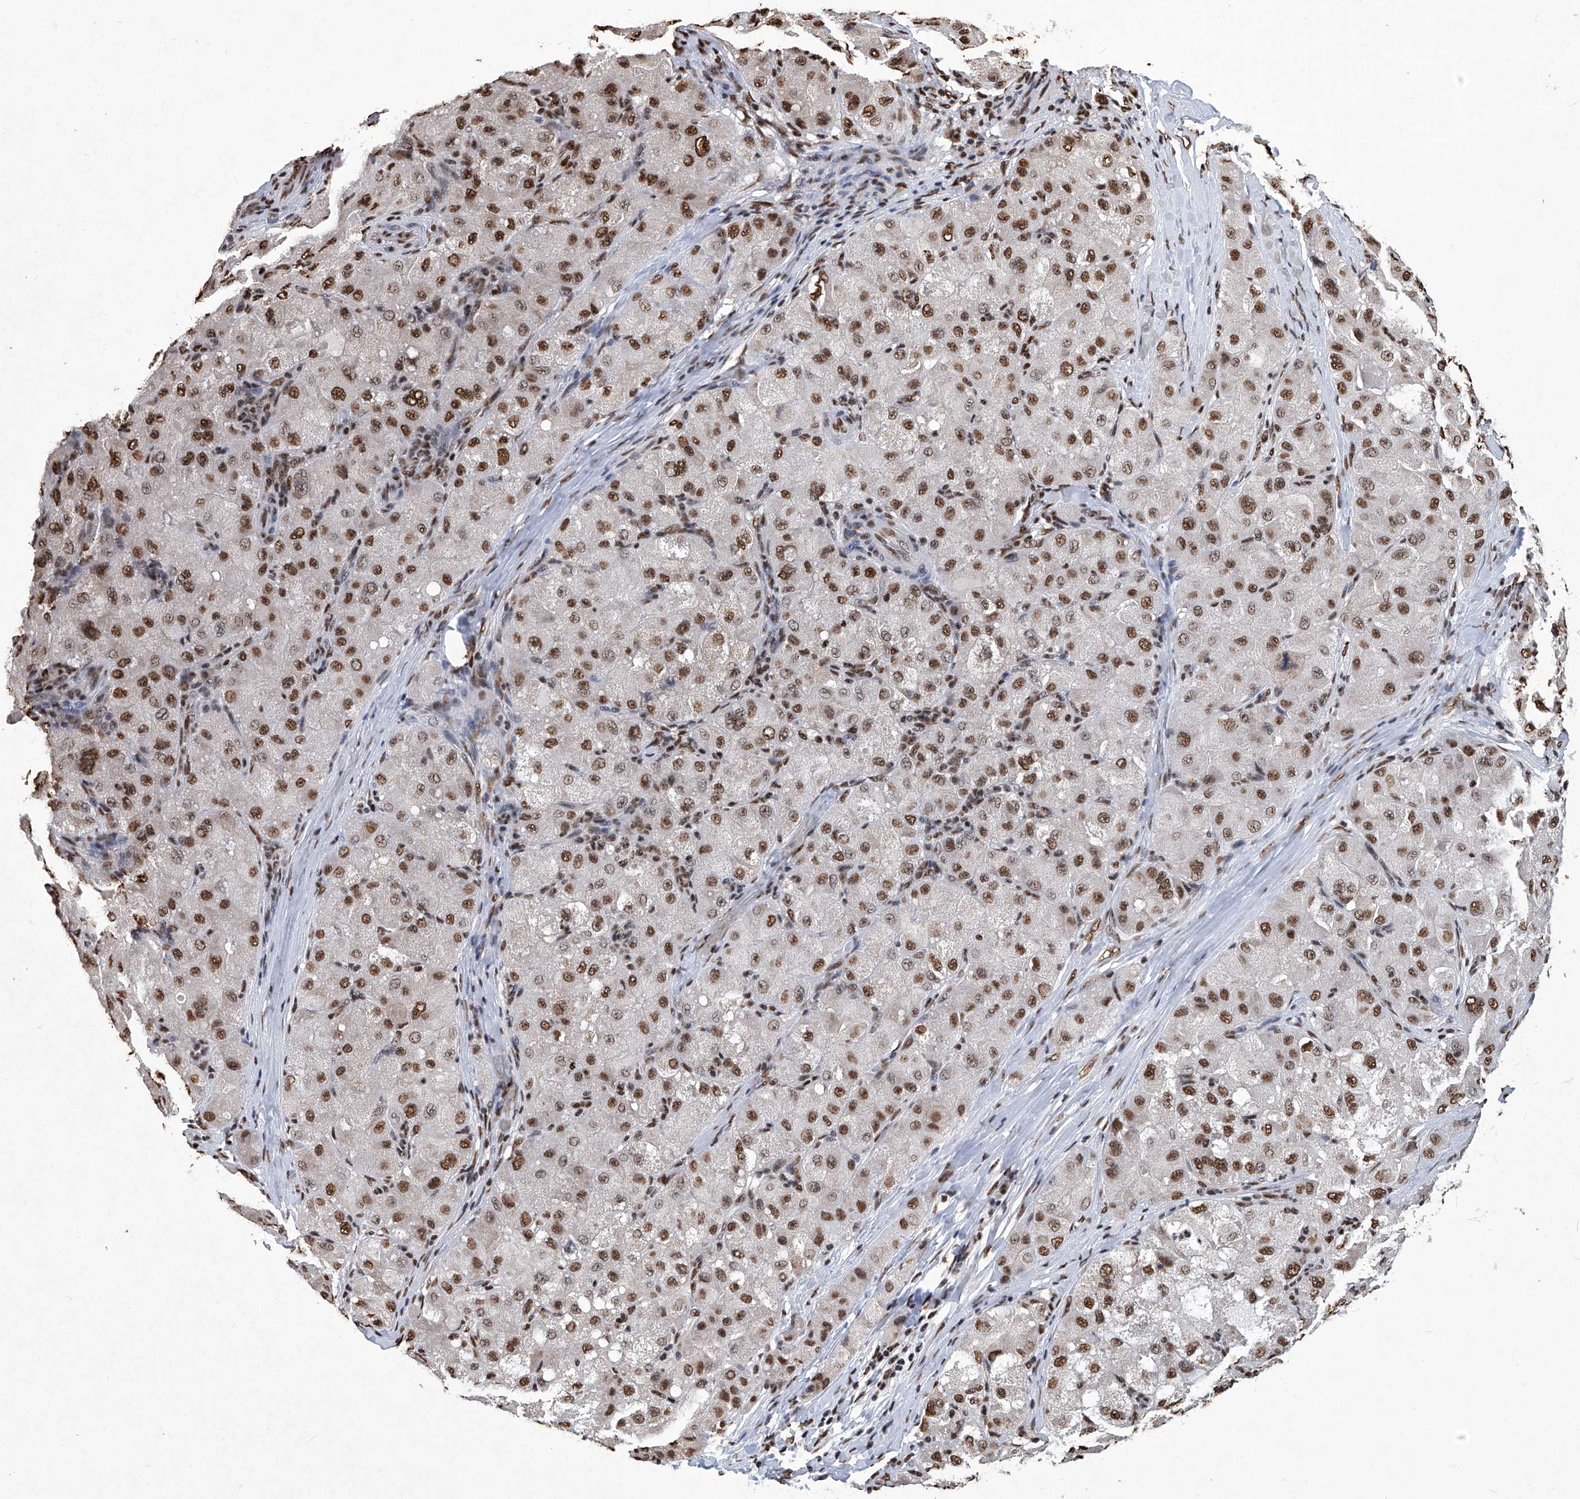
{"staining": {"intensity": "moderate", "quantity": ">75%", "location": "nuclear"}, "tissue": "liver cancer", "cell_type": "Tumor cells", "image_type": "cancer", "snomed": [{"axis": "morphology", "description": "Carcinoma, Hepatocellular, NOS"}, {"axis": "topography", "description": "Liver"}], "caption": "IHC histopathology image of neoplastic tissue: liver hepatocellular carcinoma stained using IHC exhibits medium levels of moderate protein expression localized specifically in the nuclear of tumor cells, appearing as a nuclear brown color.", "gene": "HBP1", "patient": {"sex": "male", "age": 80}}